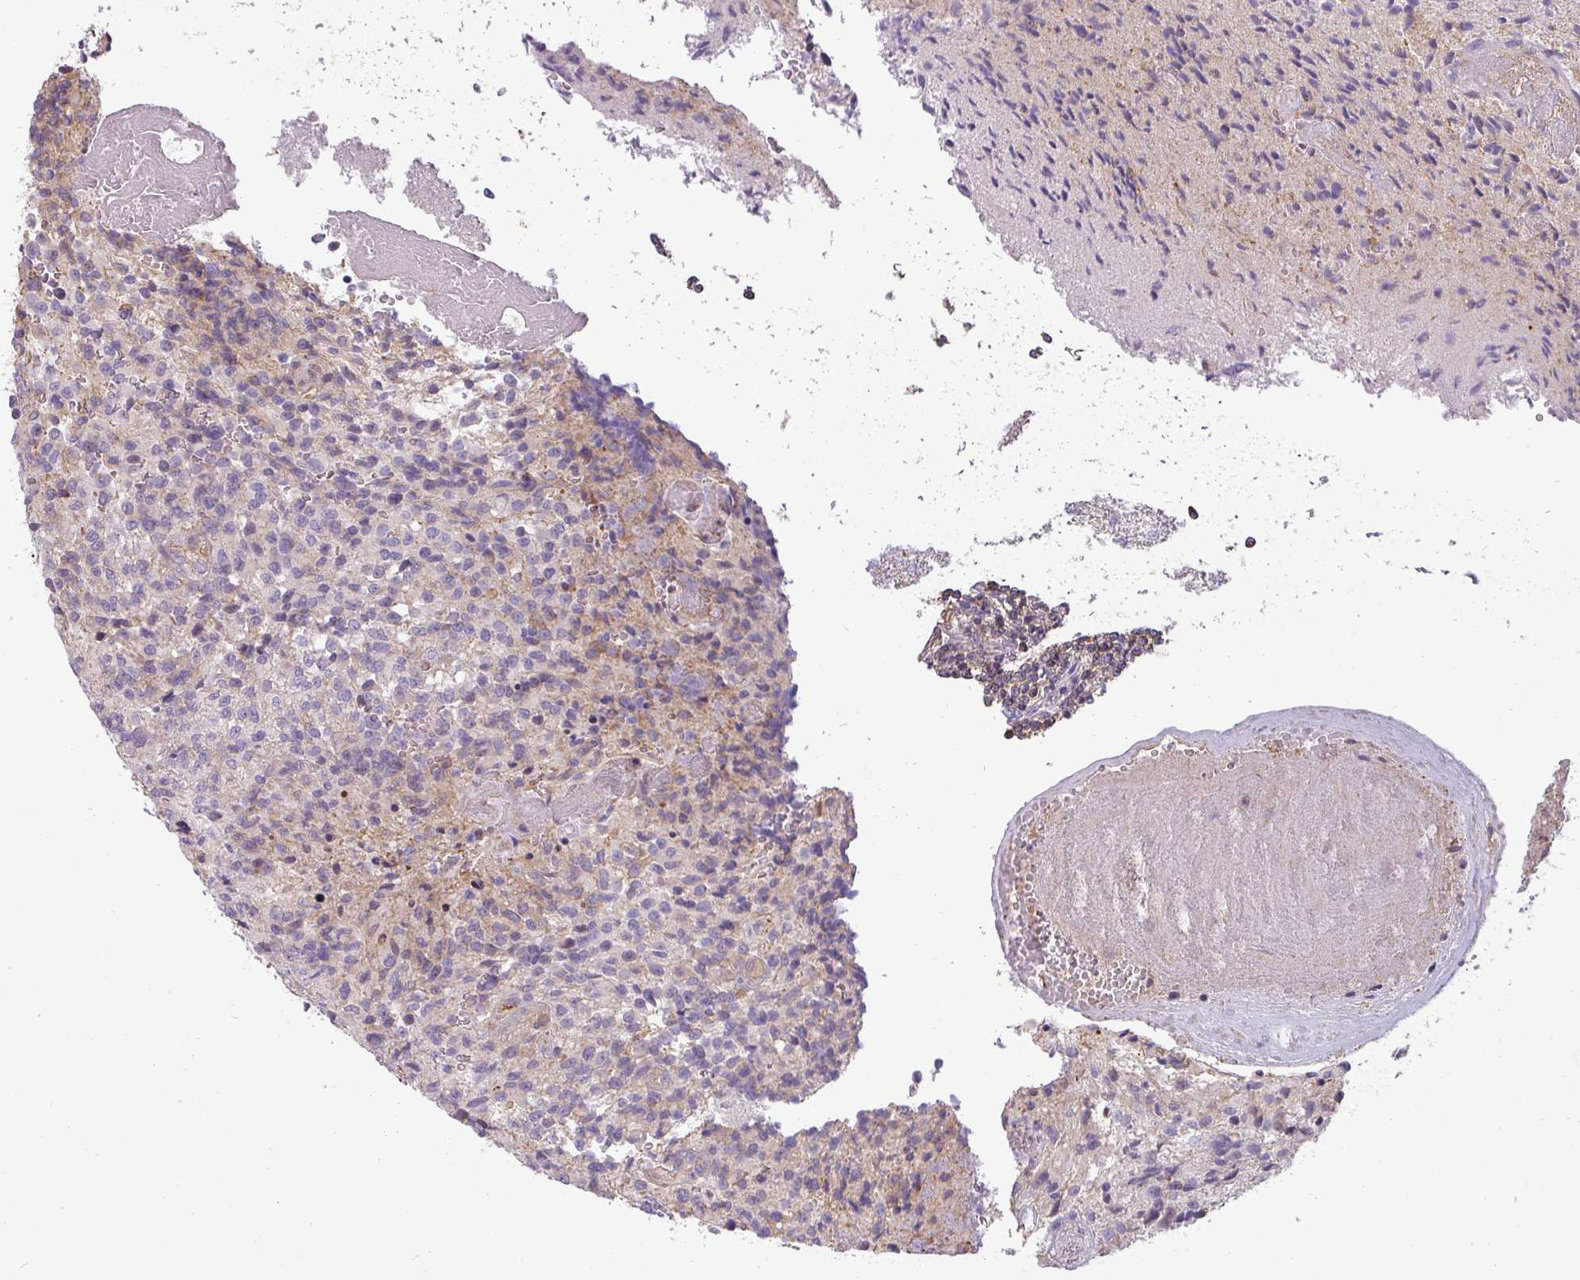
{"staining": {"intensity": "negative", "quantity": "none", "location": "none"}, "tissue": "glioma", "cell_type": "Tumor cells", "image_type": "cancer", "snomed": [{"axis": "morphology", "description": "Normal tissue, NOS"}, {"axis": "morphology", "description": "Glioma, malignant, High grade"}, {"axis": "topography", "description": "Cerebral cortex"}], "caption": "Human glioma stained for a protein using immunohistochemistry (IHC) exhibits no staining in tumor cells.", "gene": "ZNF835", "patient": {"sex": "male", "age": 56}}